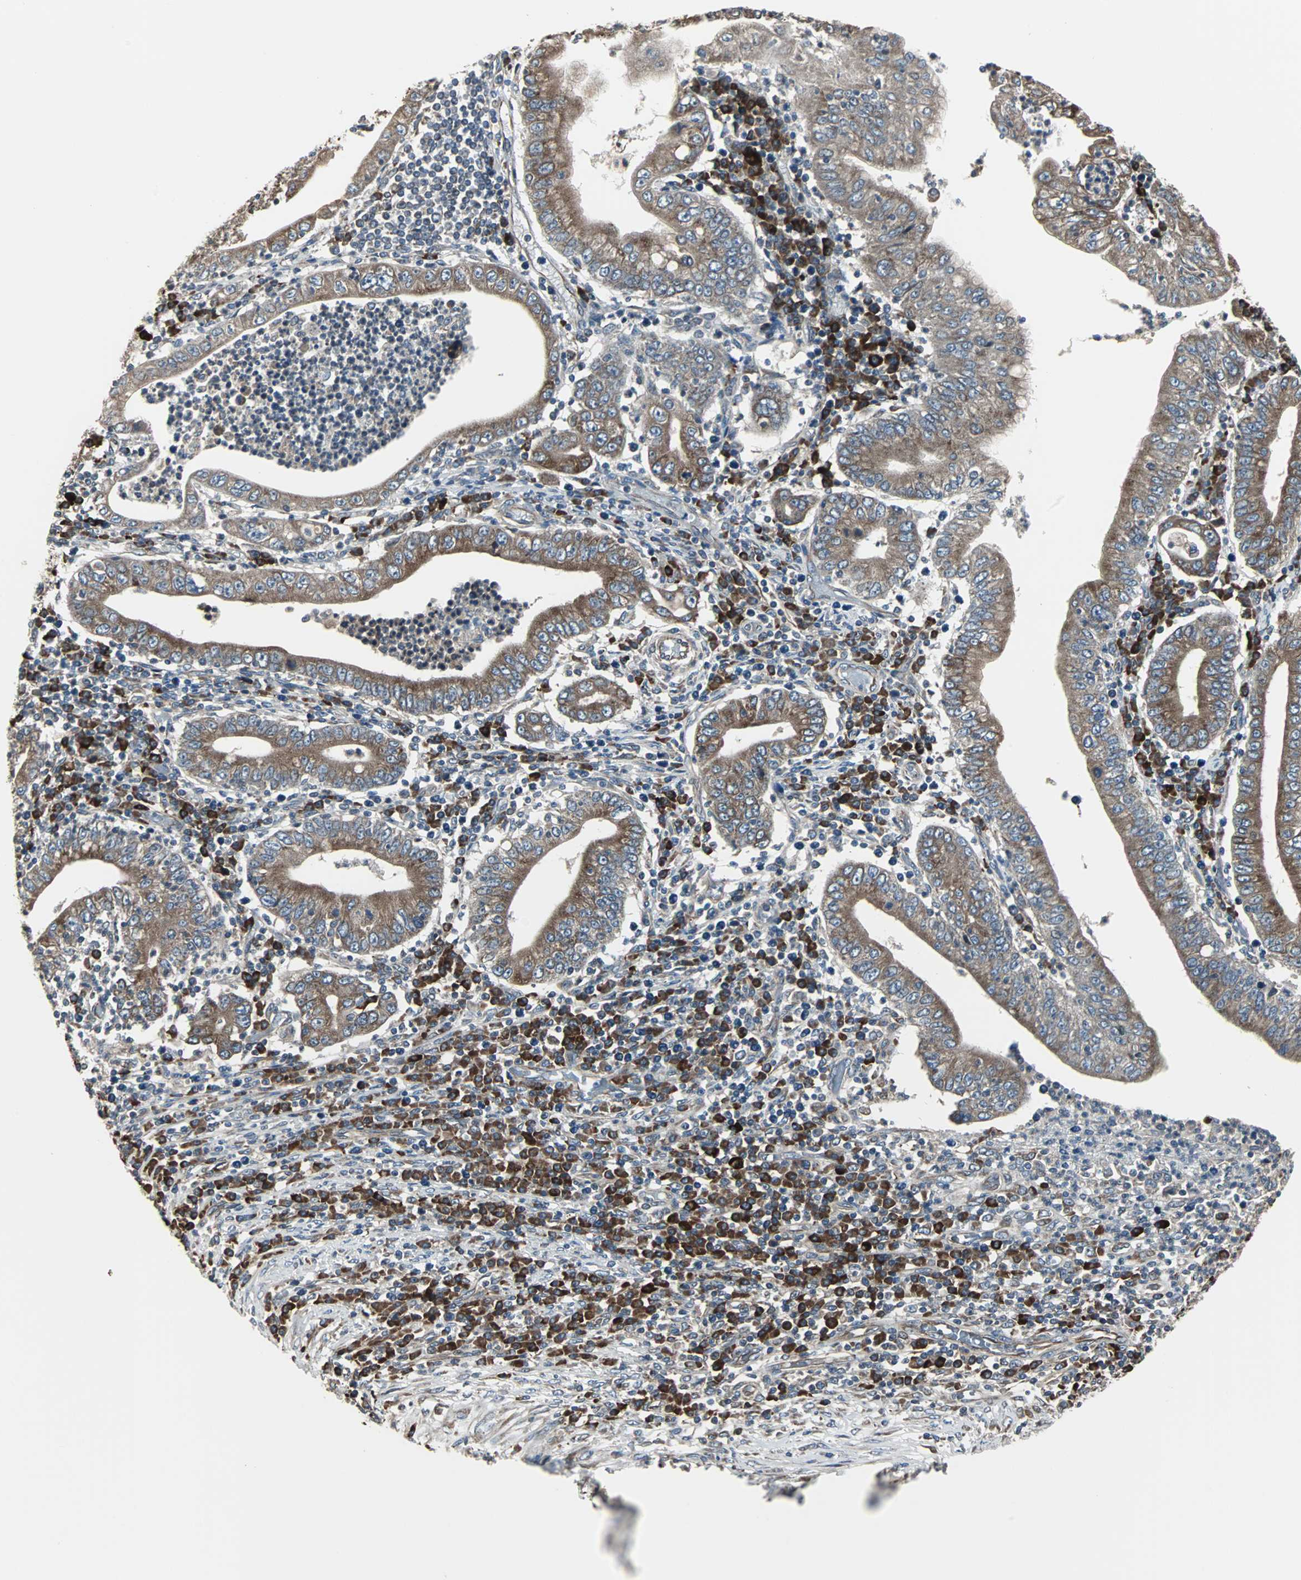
{"staining": {"intensity": "moderate", "quantity": ">75%", "location": "cytoplasmic/membranous"}, "tissue": "stomach cancer", "cell_type": "Tumor cells", "image_type": "cancer", "snomed": [{"axis": "morphology", "description": "Normal tissue, NOS"}, {"axis": "morphology", "description": "Adenocarcinoma, NOS"}, {"axis": "topography", "description": "Esophagus"}, {"axis": "topography", "description": "Stomach, upper"}, {"axis": "topography", "description": "Peripheral nerve tissue"}], "caption": "Moderate cytoplasmic/membranous protein expression is seen in about >75% of tumor cells in stomach cancer (adenocarcinoma).", "gene": "CHP1", "patient": {"sex": "male", "age": 62}}